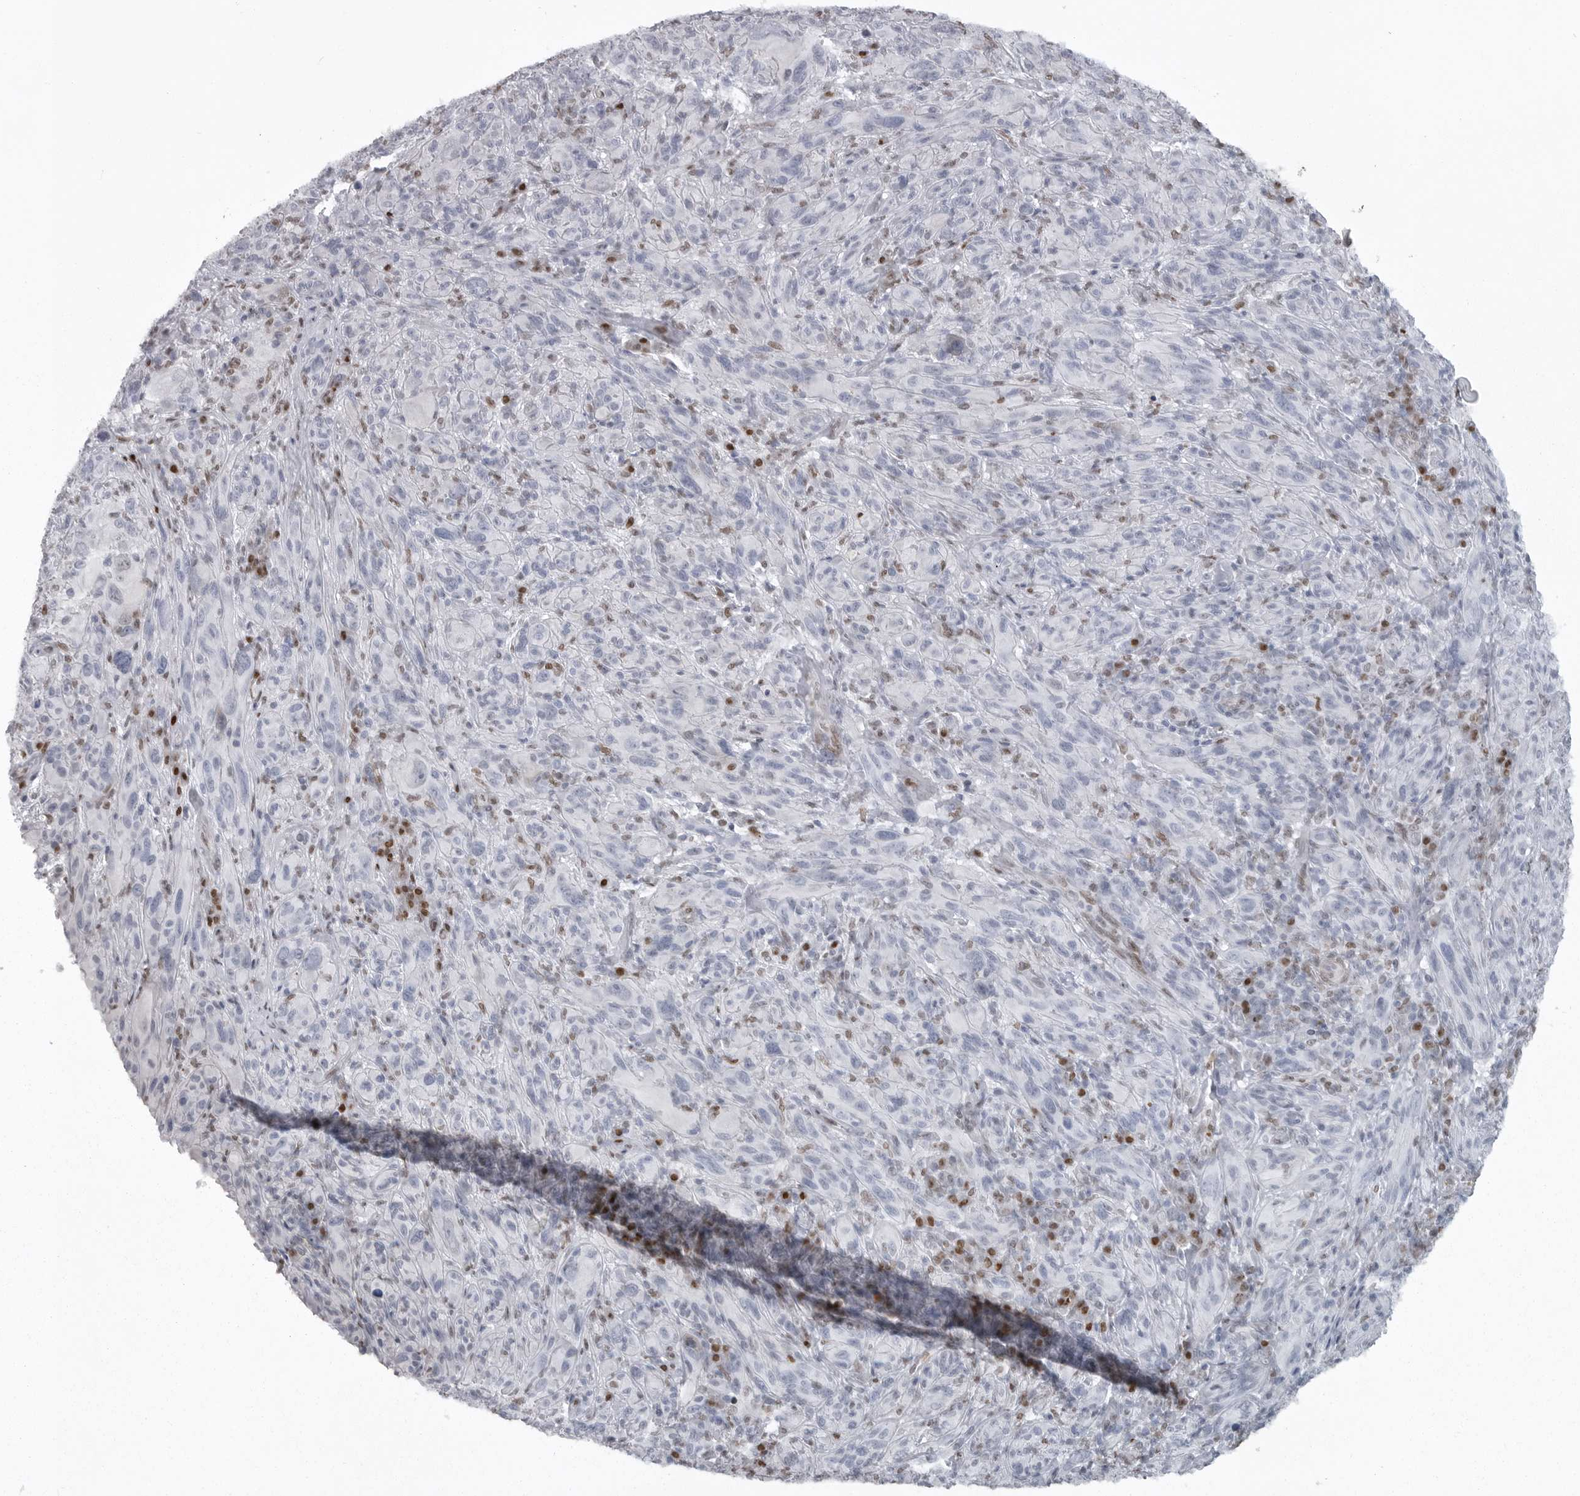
{"staining": {"intensity": "negative", "quantity": "none", "location": "none"}, "tissue": "melanoma", "cell_type": "Tumor cells", "image_type": "cancer", "snomed": [{"axis": "morphology", "description": "Malignant melanoma, NOS"}, {"axis": "topography", "description": "Skin of head"}], "caption": "Tumor cells are negative for brown protein staining in malignant melanoma.", "gene": "HMGN3", "patient": {"sex": "male", "age": 96}}